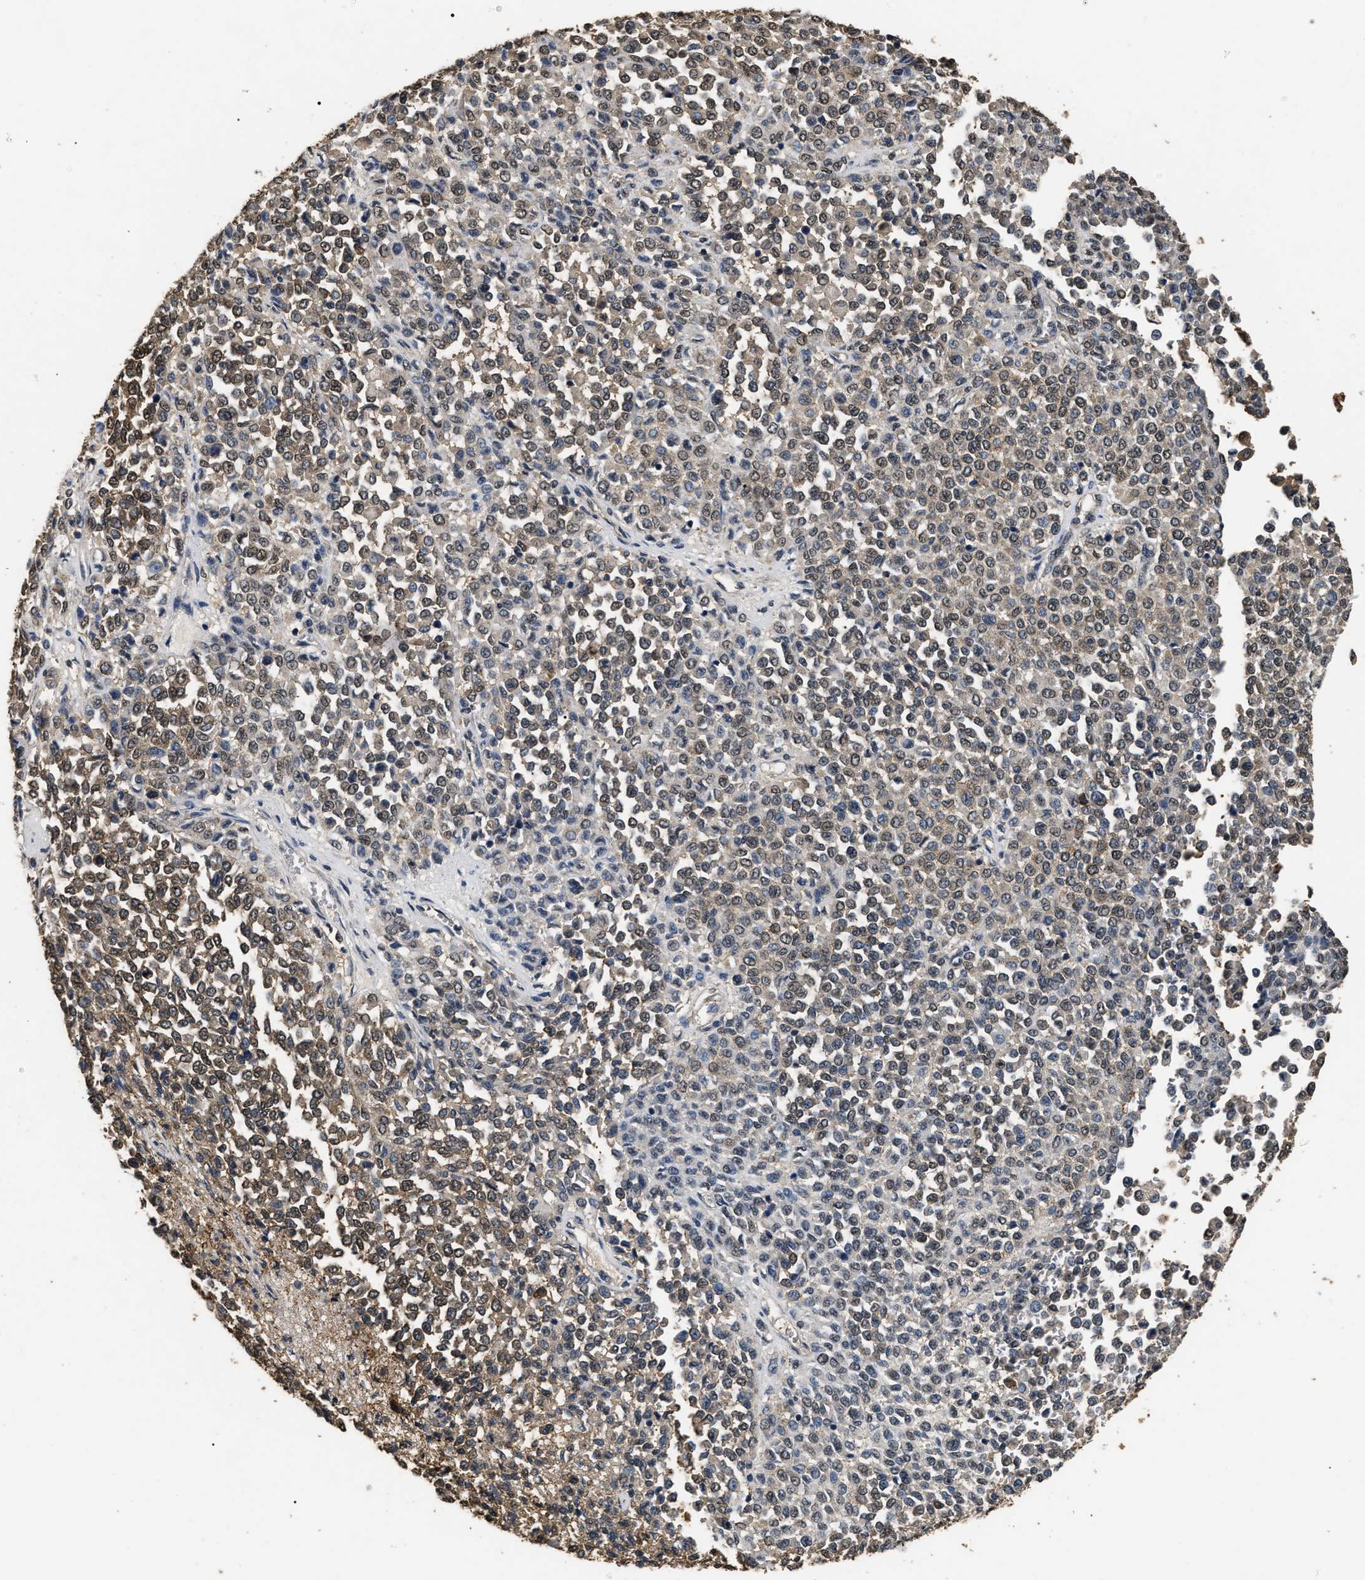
{"staining": {"intensity": "weak", "quantity": ">75%", "location": "nuclear"}, "tissue": "melanoma", "cell_type": "Tumor cells", "image_type": "cancer", "snomed": [{"axis": "morphology", "description": "Malignant melanoma, Metastatic site"}, {"axis": "topography", "description": "Pancreas"}], "caption": "Immunohistochemical staining of malignant melanoma (metastatic site) demonstrates weak nuclear protein positivity in approximately >75% of tumor cells.", "gene": "ANP32E", "patient": {"sex": "female", "age": 30}}